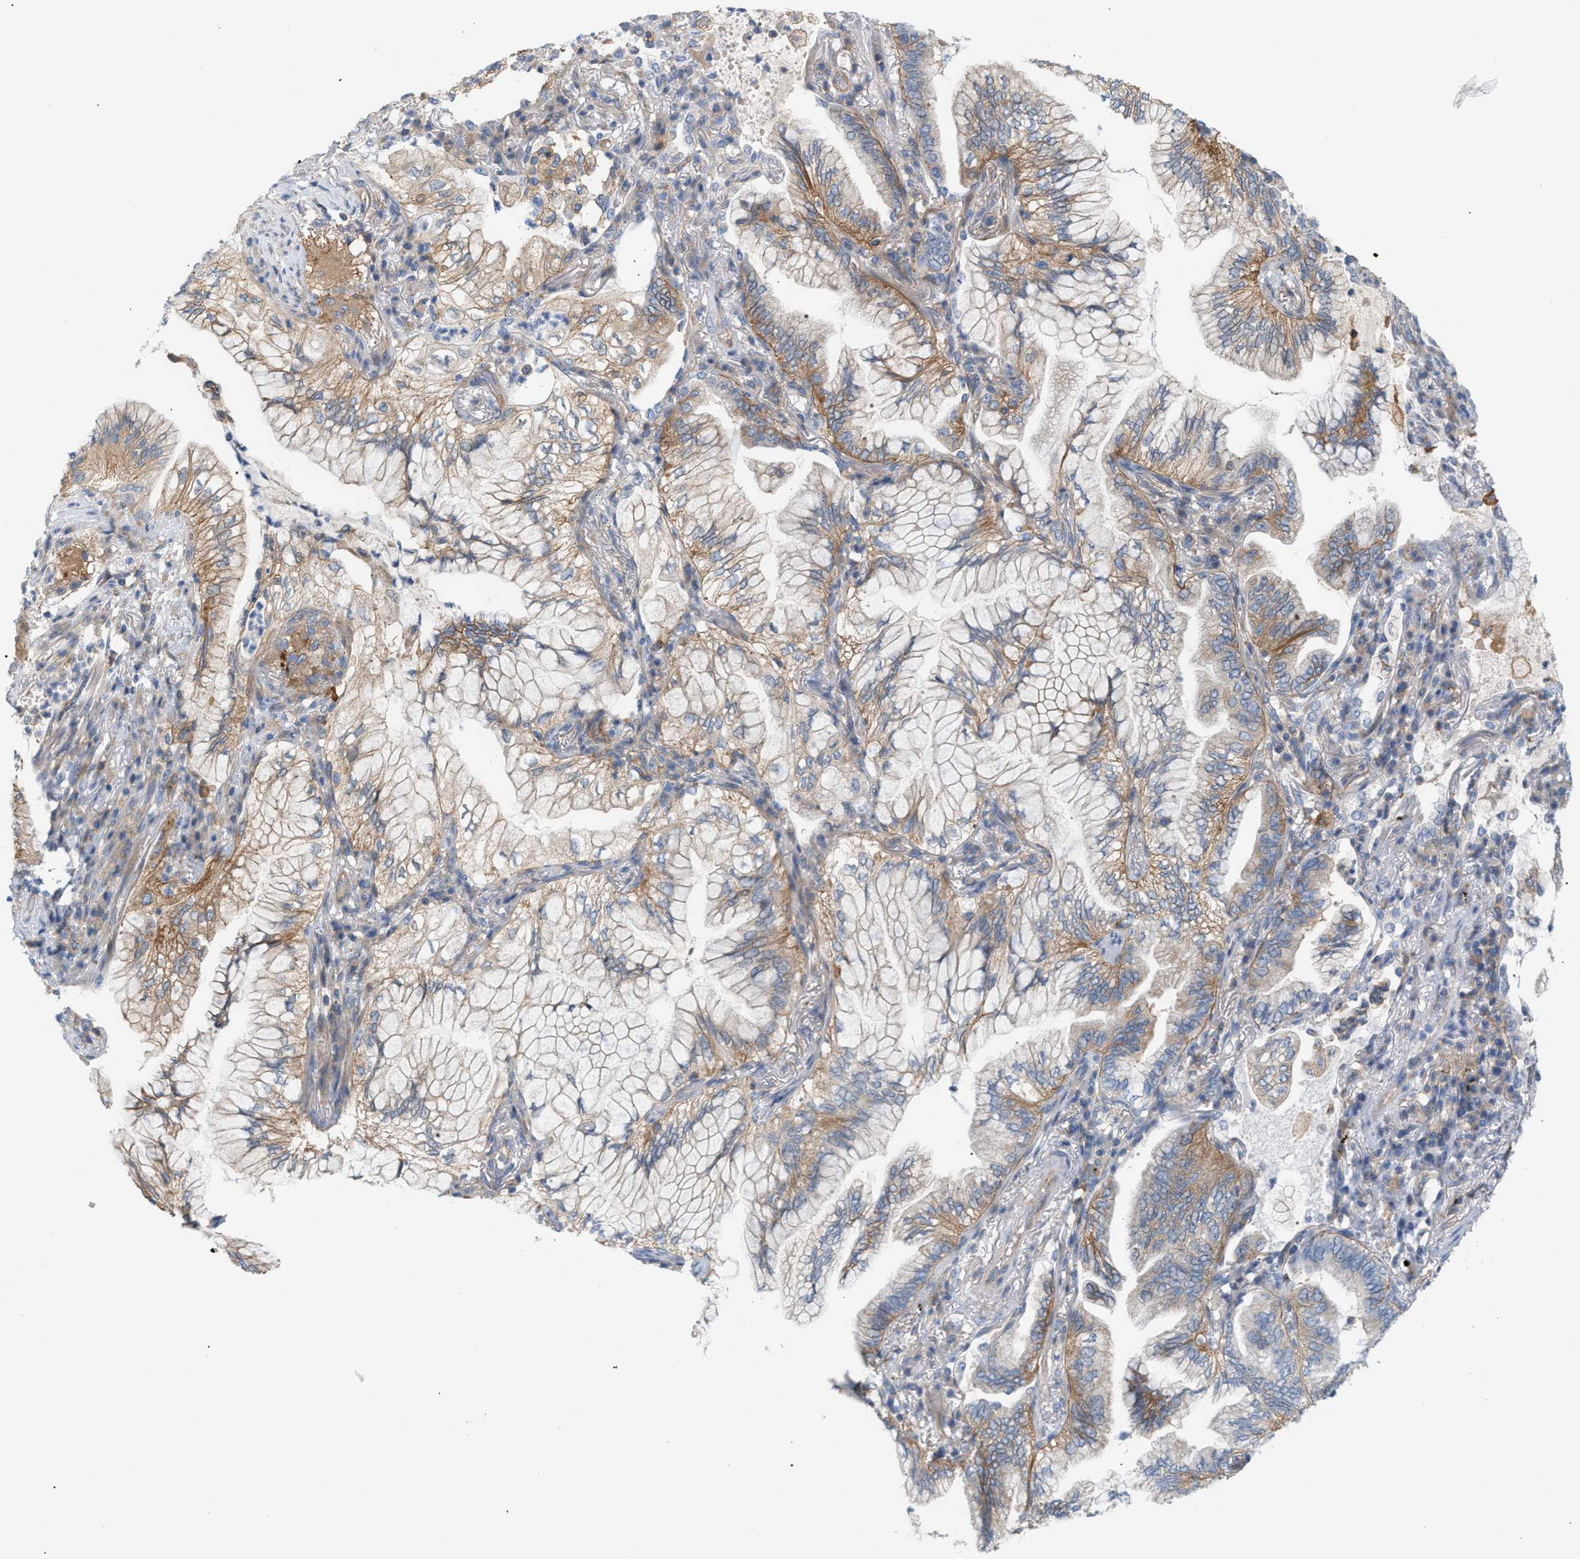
{"staining": {"intensity": "moderate", "quantity": "25%-75%", "location": "cytoplasmic/membranous"}, "tissue": "lung cancer", "cell_type": "Tumor cells", "image_type": "cancer", "snomed": [{"axis": "morphology", "description": "Adenocarcinoma, NOS"}, {"axis": "topography", "description": "Lung"}], "caption": "Human lung adenocarcinoma stained for a protein (brown) exhibits moderate cytoplasmic/membranous positive staining in approximately 25%-75% of tumor cells.", "gene": "LRCH1", "patient": {"sex": "female", "age": 70}}